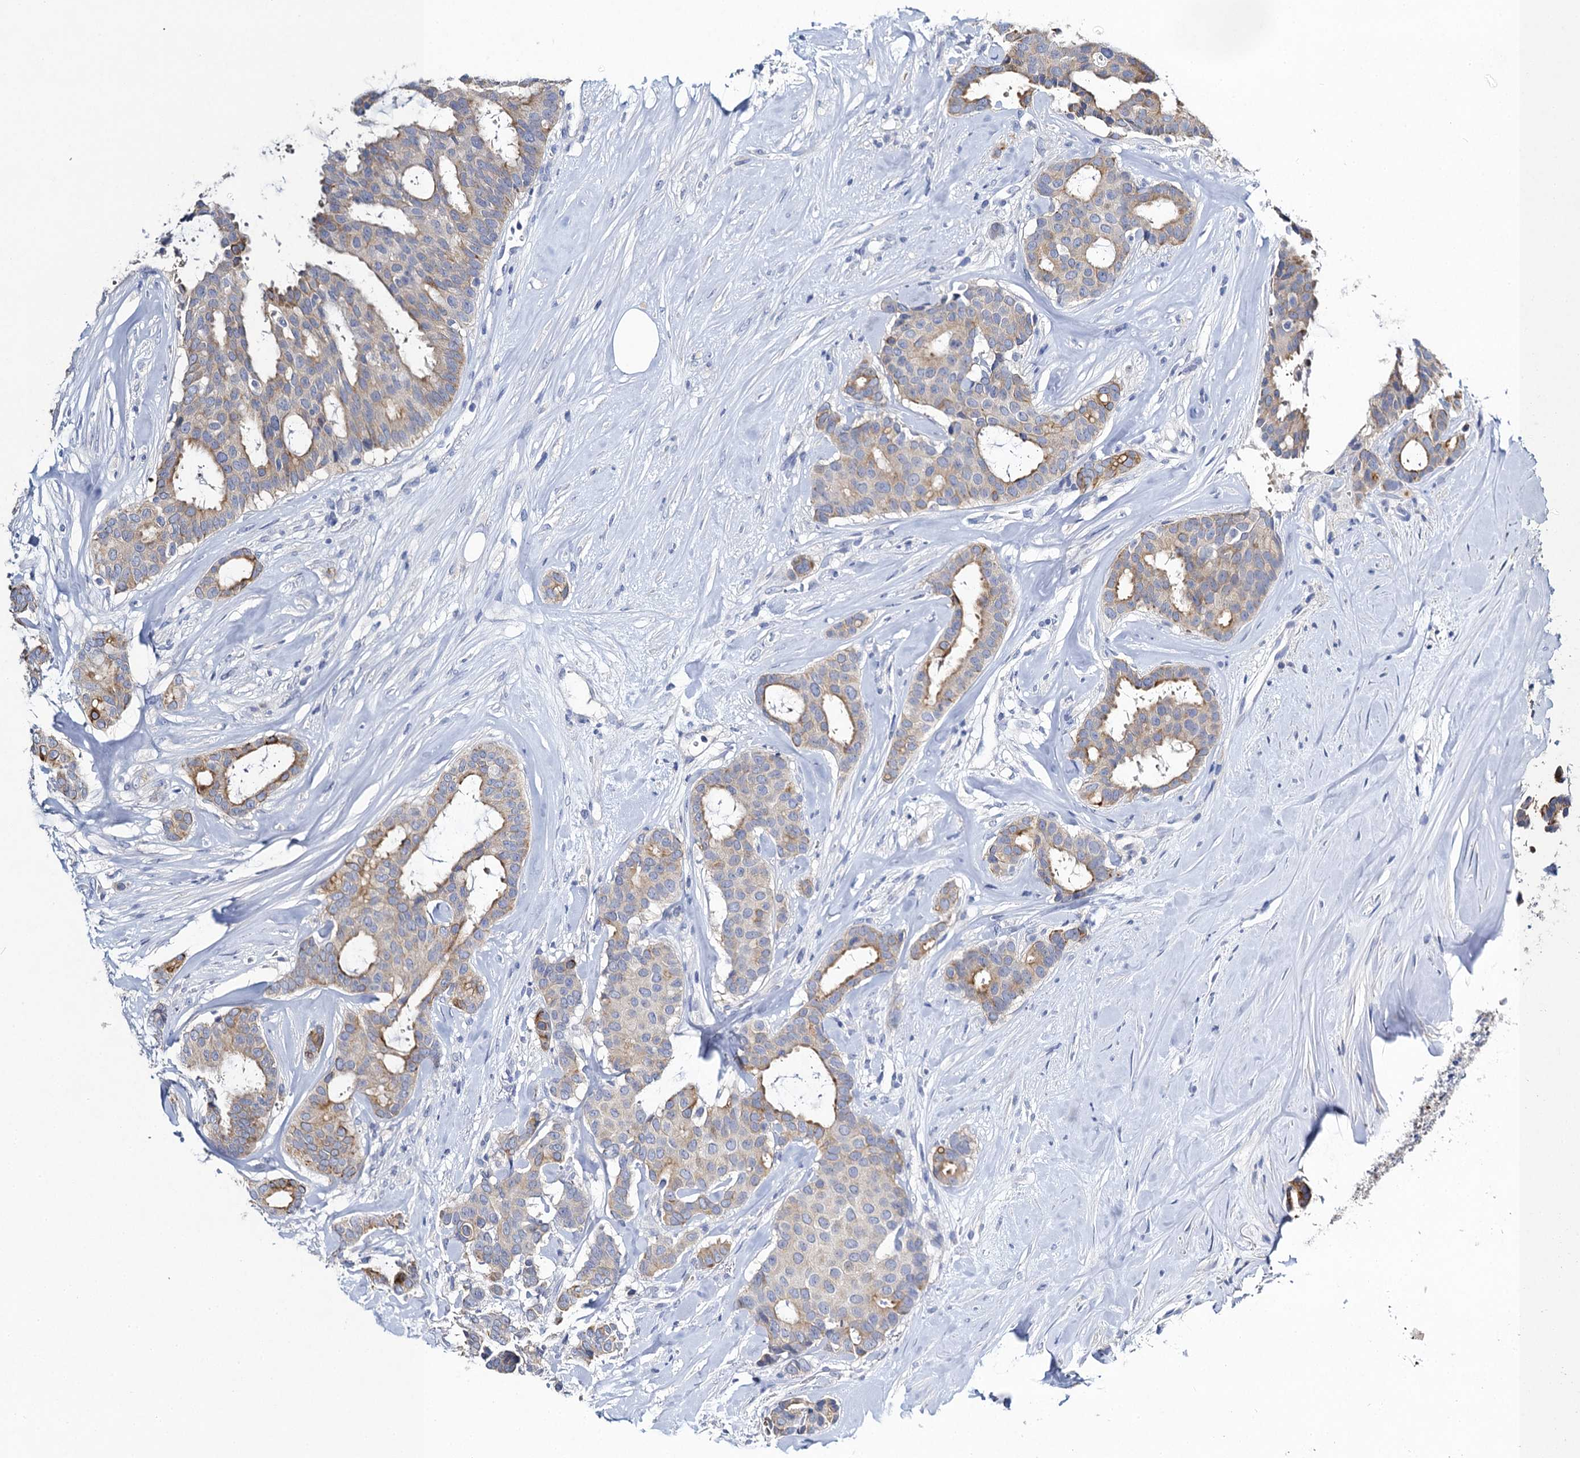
{"staining": {"intensity": "strong", "quantity": "<25%", "location": "cytoplasmic/membranous"}, "tissue": "breast cancer", "cell_type": "Tumor cells", "image_type": "cancer", "snomed": [{"axis": "morphology", "description": "Duct carcinoma"}, {"axis": "topography", "description": "Breast"}], "caption": "This image shows immunohistochemistry (IHC) staining of human breast cancer, with medium strong cytoplasmic/membranous positivity in approximately <25% of tumor cells.", "gene": "SLC11A2", "patient": {"sex": "female", "age": 75}}